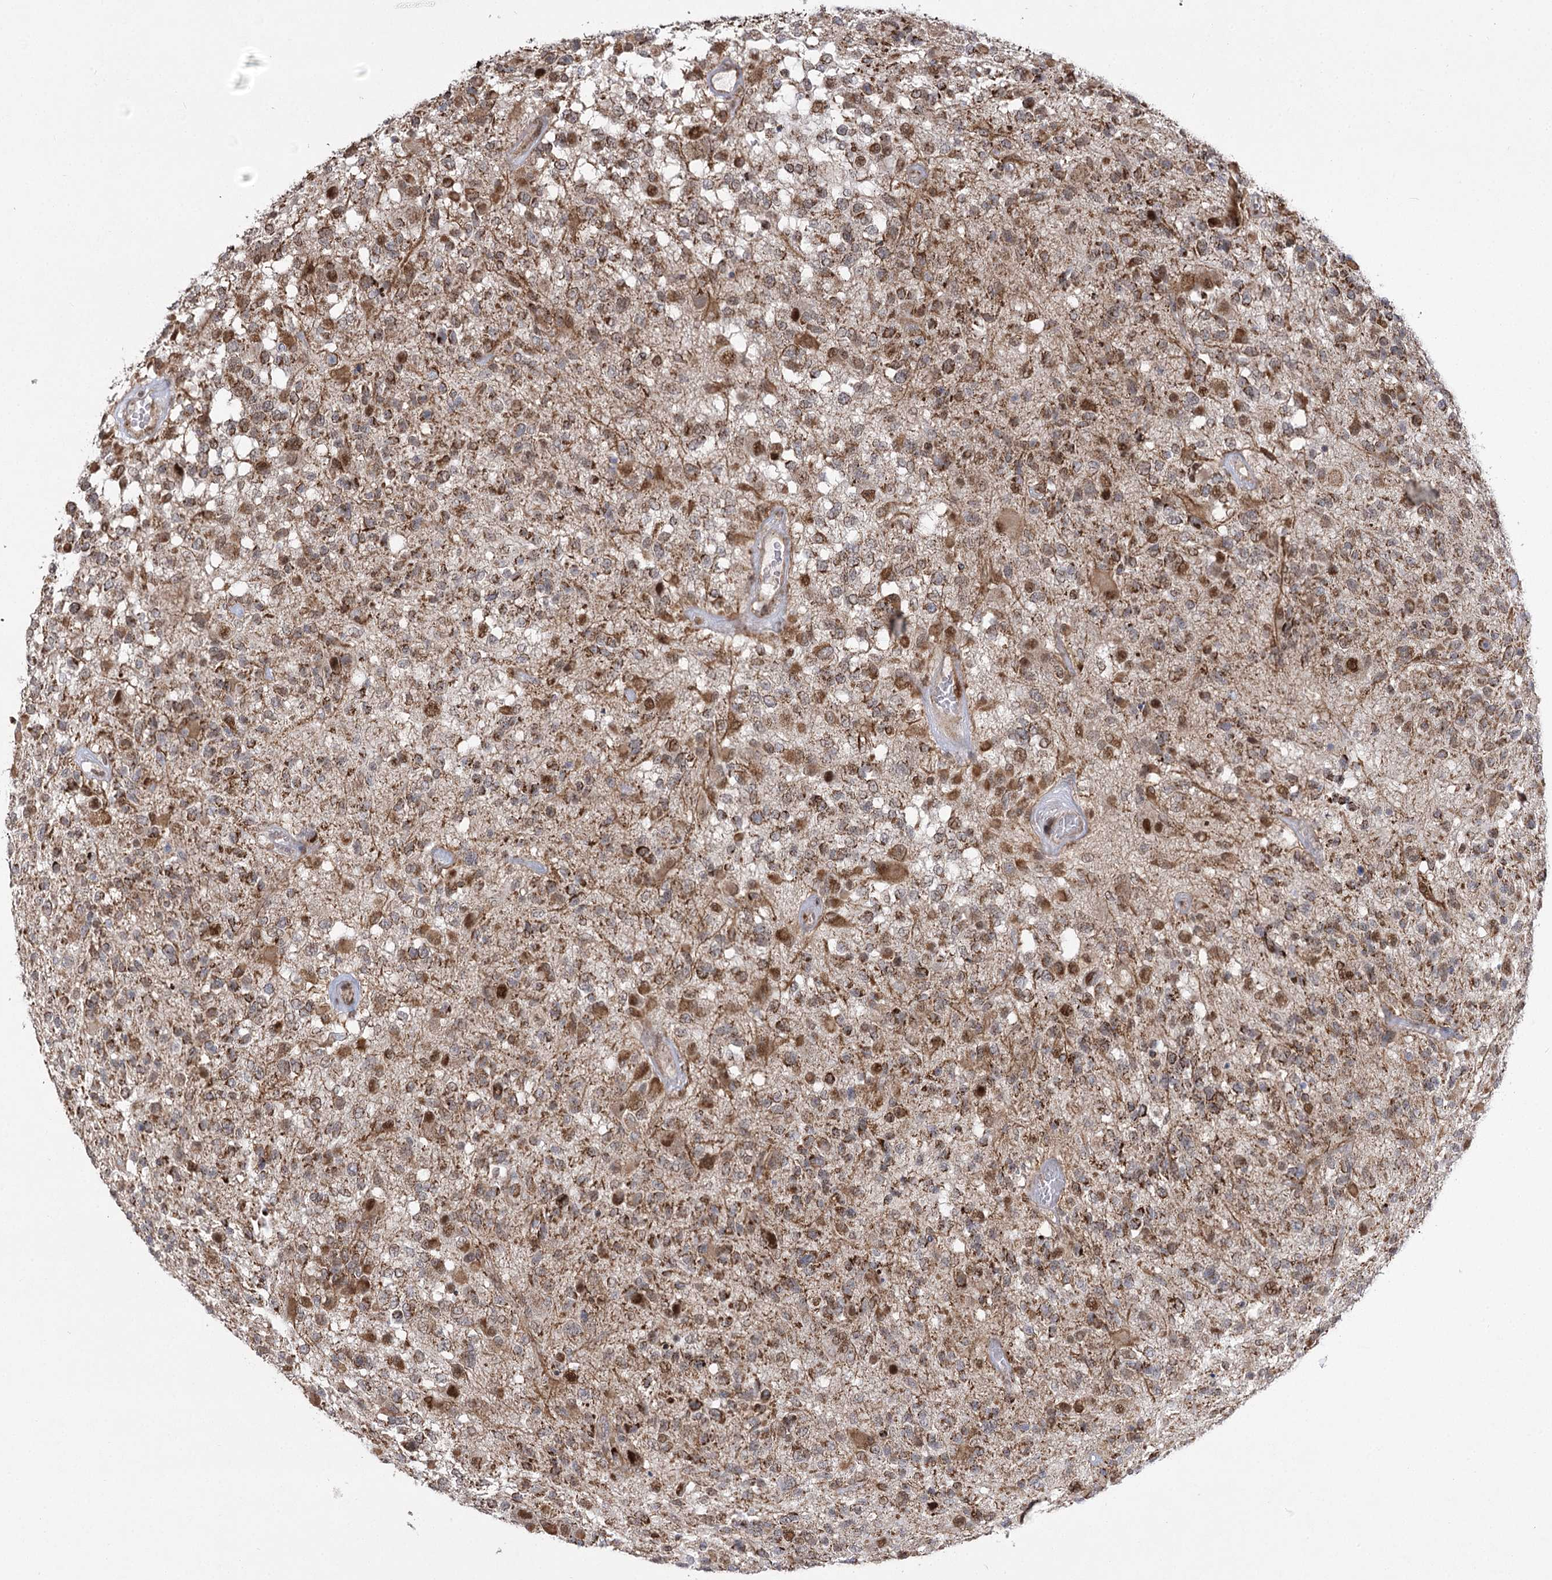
{"staining": {"intensity": "moderate", "quantity": ">75%", "location": "cytoplasmic/membranous,nuclear"}, "tissue": "glioma", "cell_type": "Tumor cells", "image_type": "cancer", "snomed": [{"axis": "morphology", "description": "Glioma, malignant, High grade"}, {"axis": "morphology", "description": "Glioblastoma, NOS"}, {"axis": "topography", "description": "Brain"}], "caption": "Human glioma stained with a protein marker shows moderate staining in tumor cells.", "gene": "SLC4A1AP", "patient": {"sex": "male", "age": 60}}